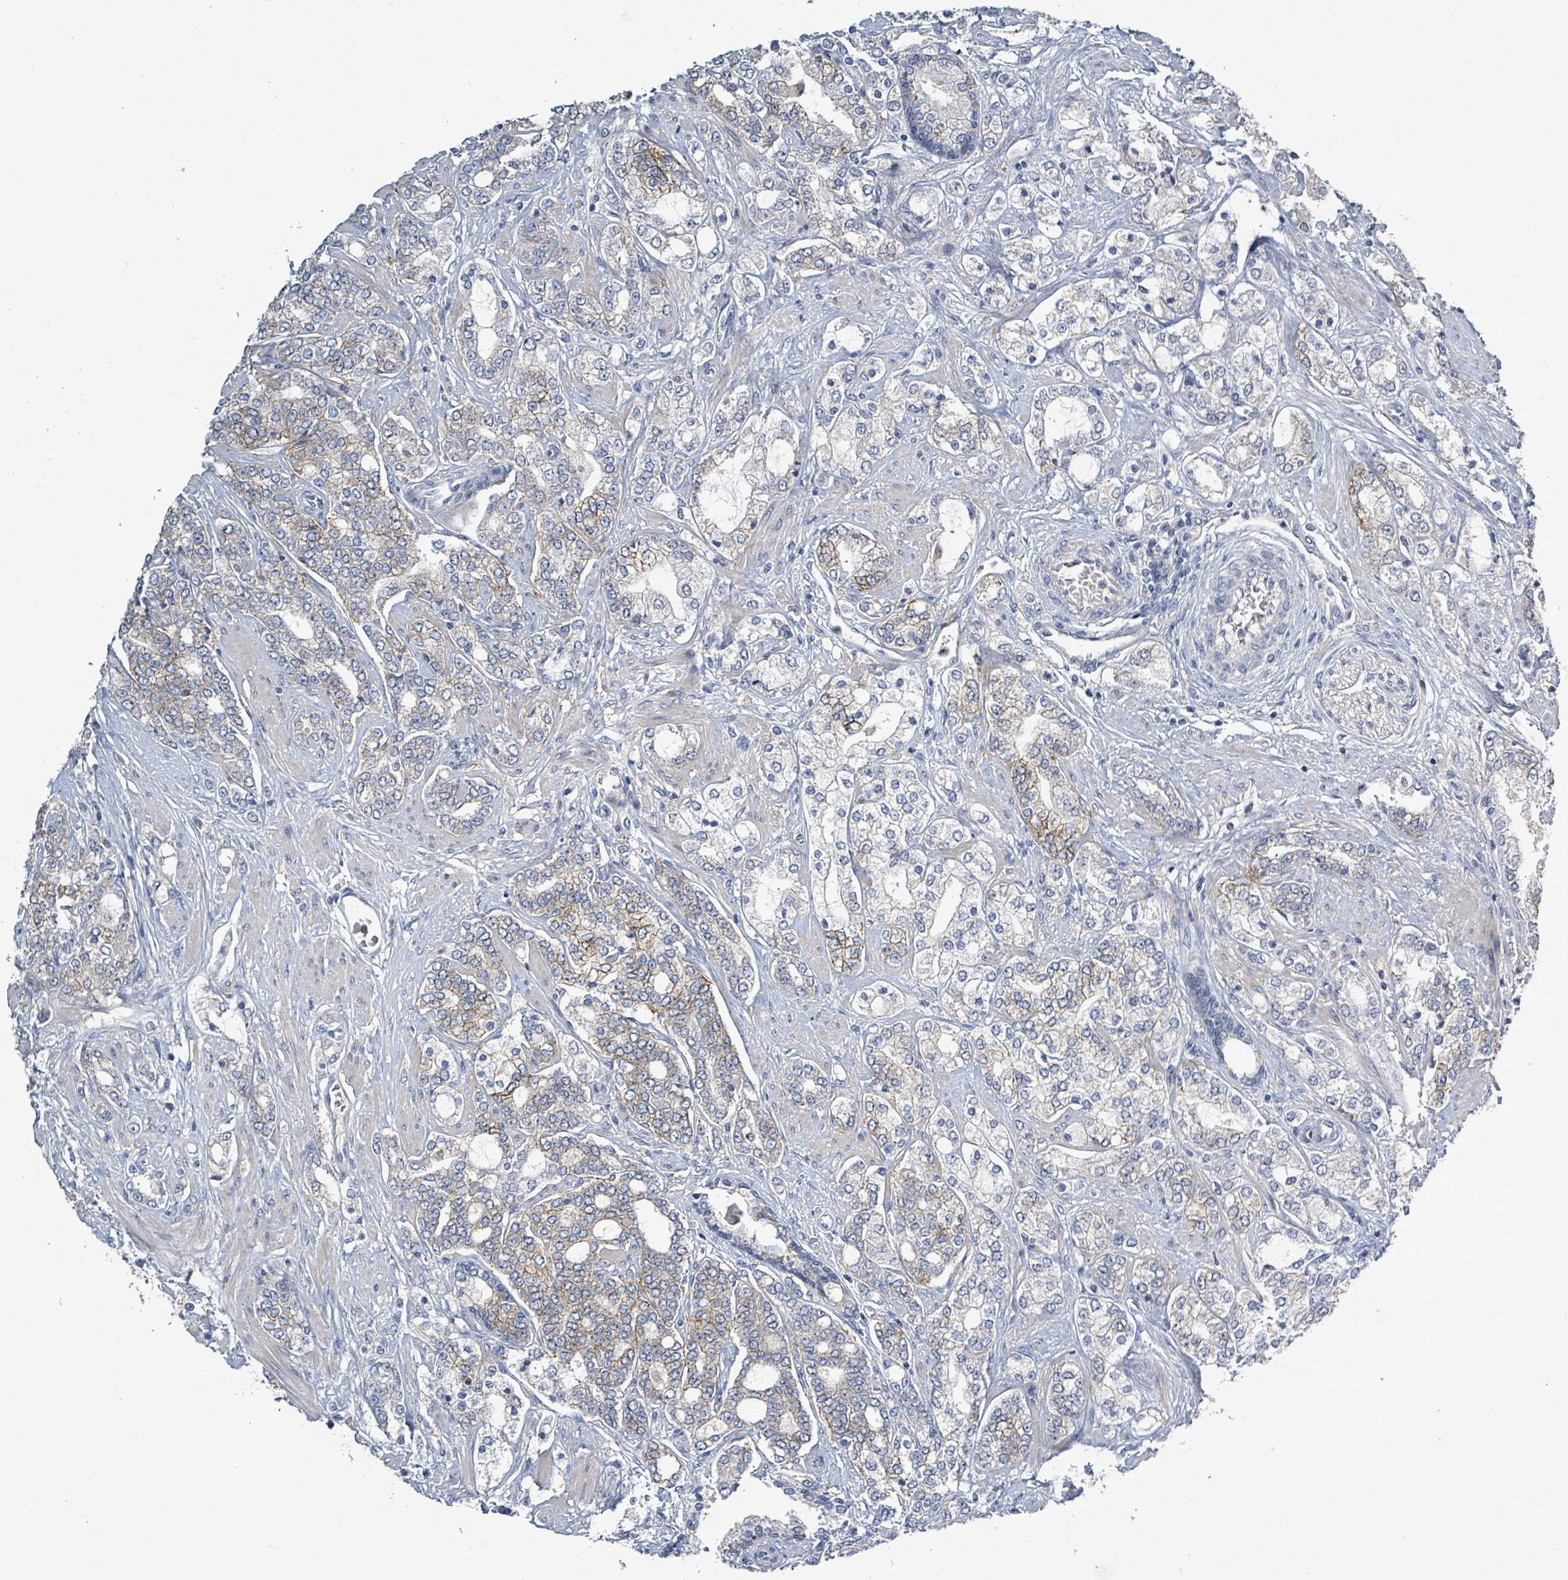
{"staining": {"intensity": "moderate", "quantity": "<25%", "location": "cytoplasmic/membranous"}, "tissue": "prostate cancer", "cell_type": "Tumor cells", "image_type": "cancer", "snomed": [{"axis": "morphology", "description": "Adenocarcinoma, High grade"}, {"axis": "topography", "description": "Prostate"}], "caption": "The image reveals staining of prostate cancer (adenocarcinoma (high-grade)), revealing moderate cytoplasmic/membranous protein positivity (brown color) within tumor cells. Immunohistochemistry stains the protein of interest in brown and the nuclei are stained blue.", "gene": "KRAS", "patient": {"sex": "male", "age": 64}}